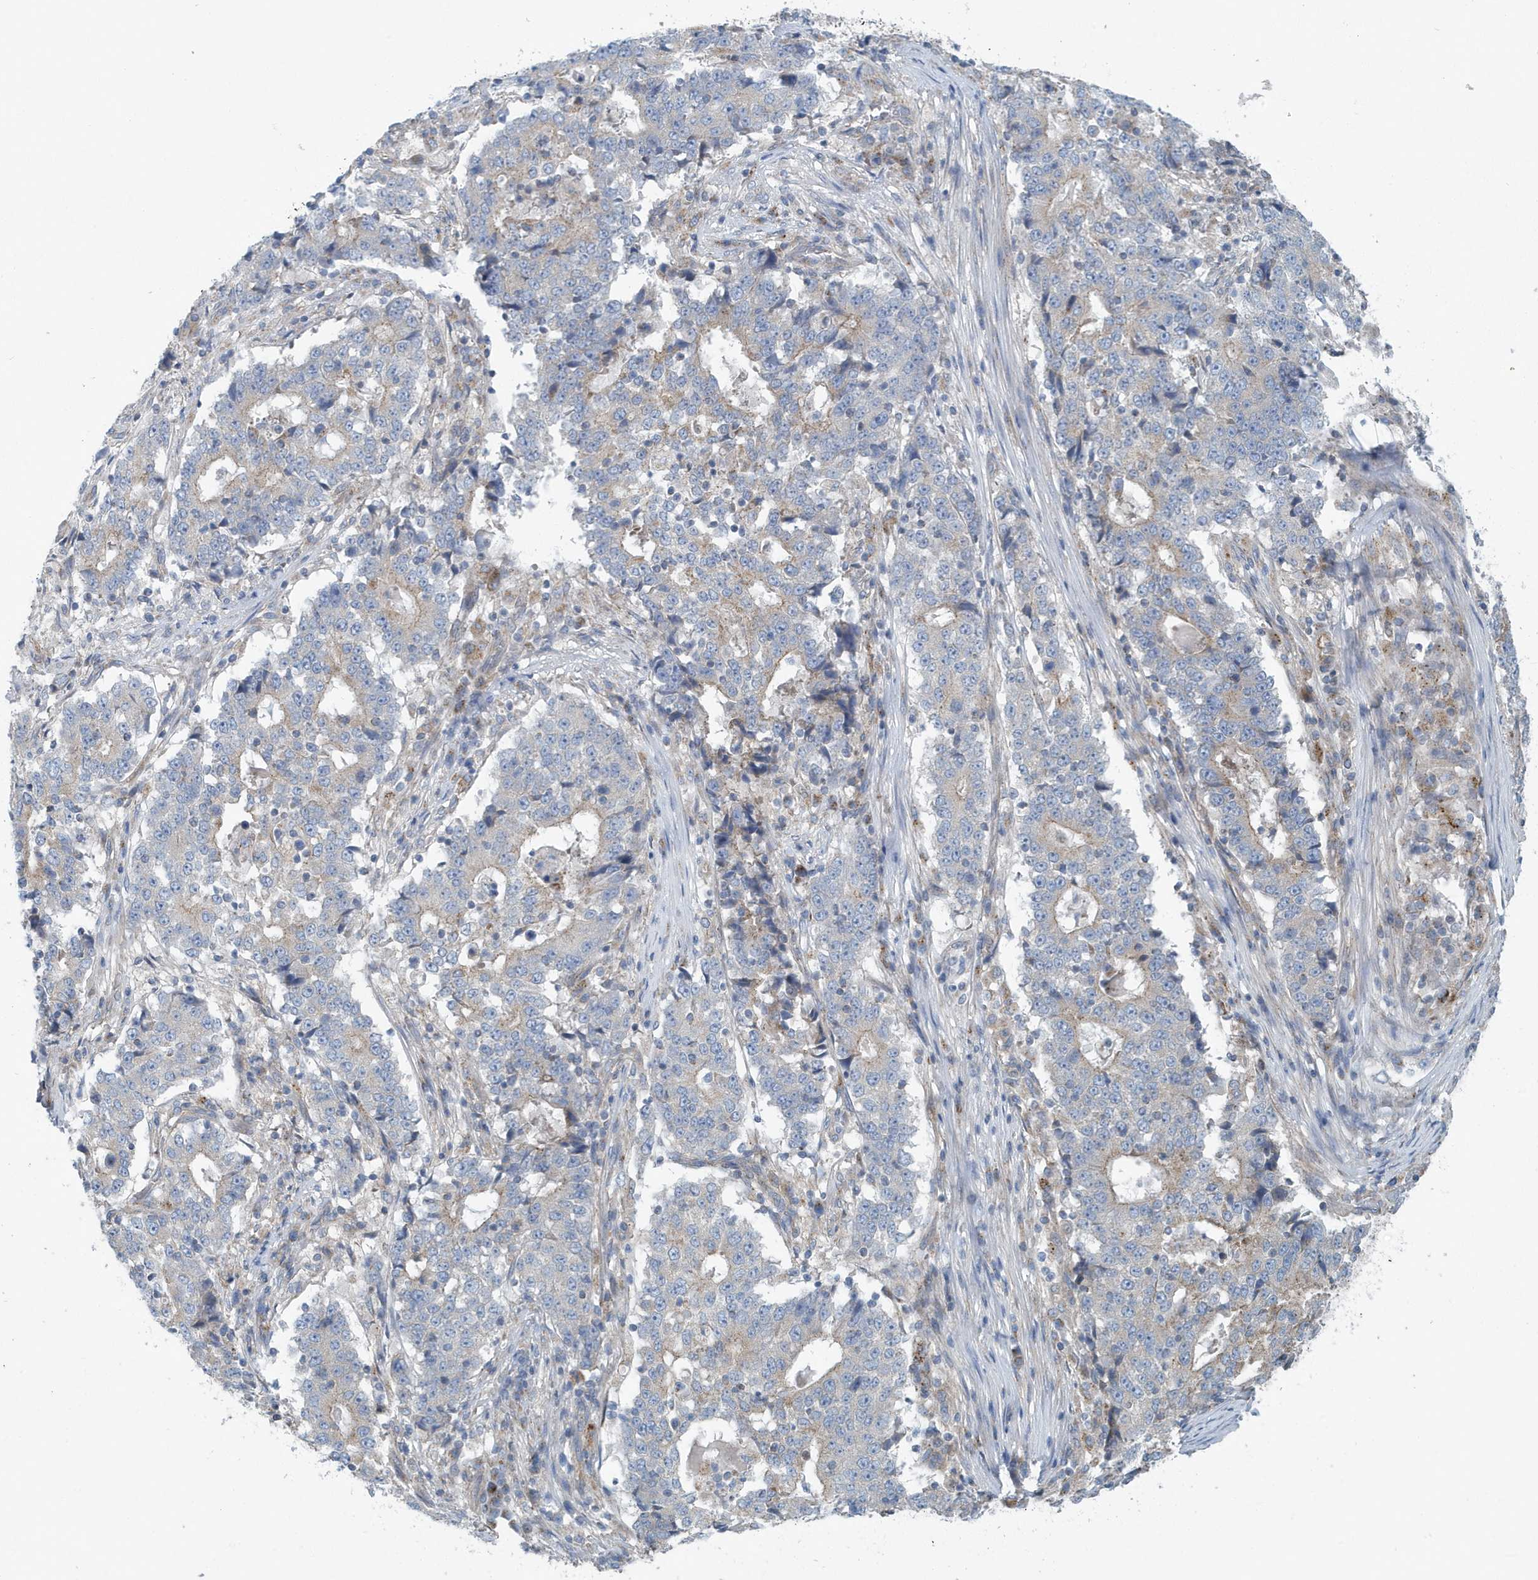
{"staining": {"intensity": "weak", "quantity": "<25%", "location": "cytoplasmic/membranous"}, "tissue": "stomach cancer", "cell_type": "Tumor cells", "image_type": "cancer", "snomed": [{"axis": "morphology", "description": "Adenocarcinoma, NOS"}, {"axis": "topography", "description": "Stomach"}], "caption": "Protein analysis of stomach cancer shows no significant staining in tumor cells.", "gene": "PPM1M", "patient": {"sex": "male", "age": 59}}